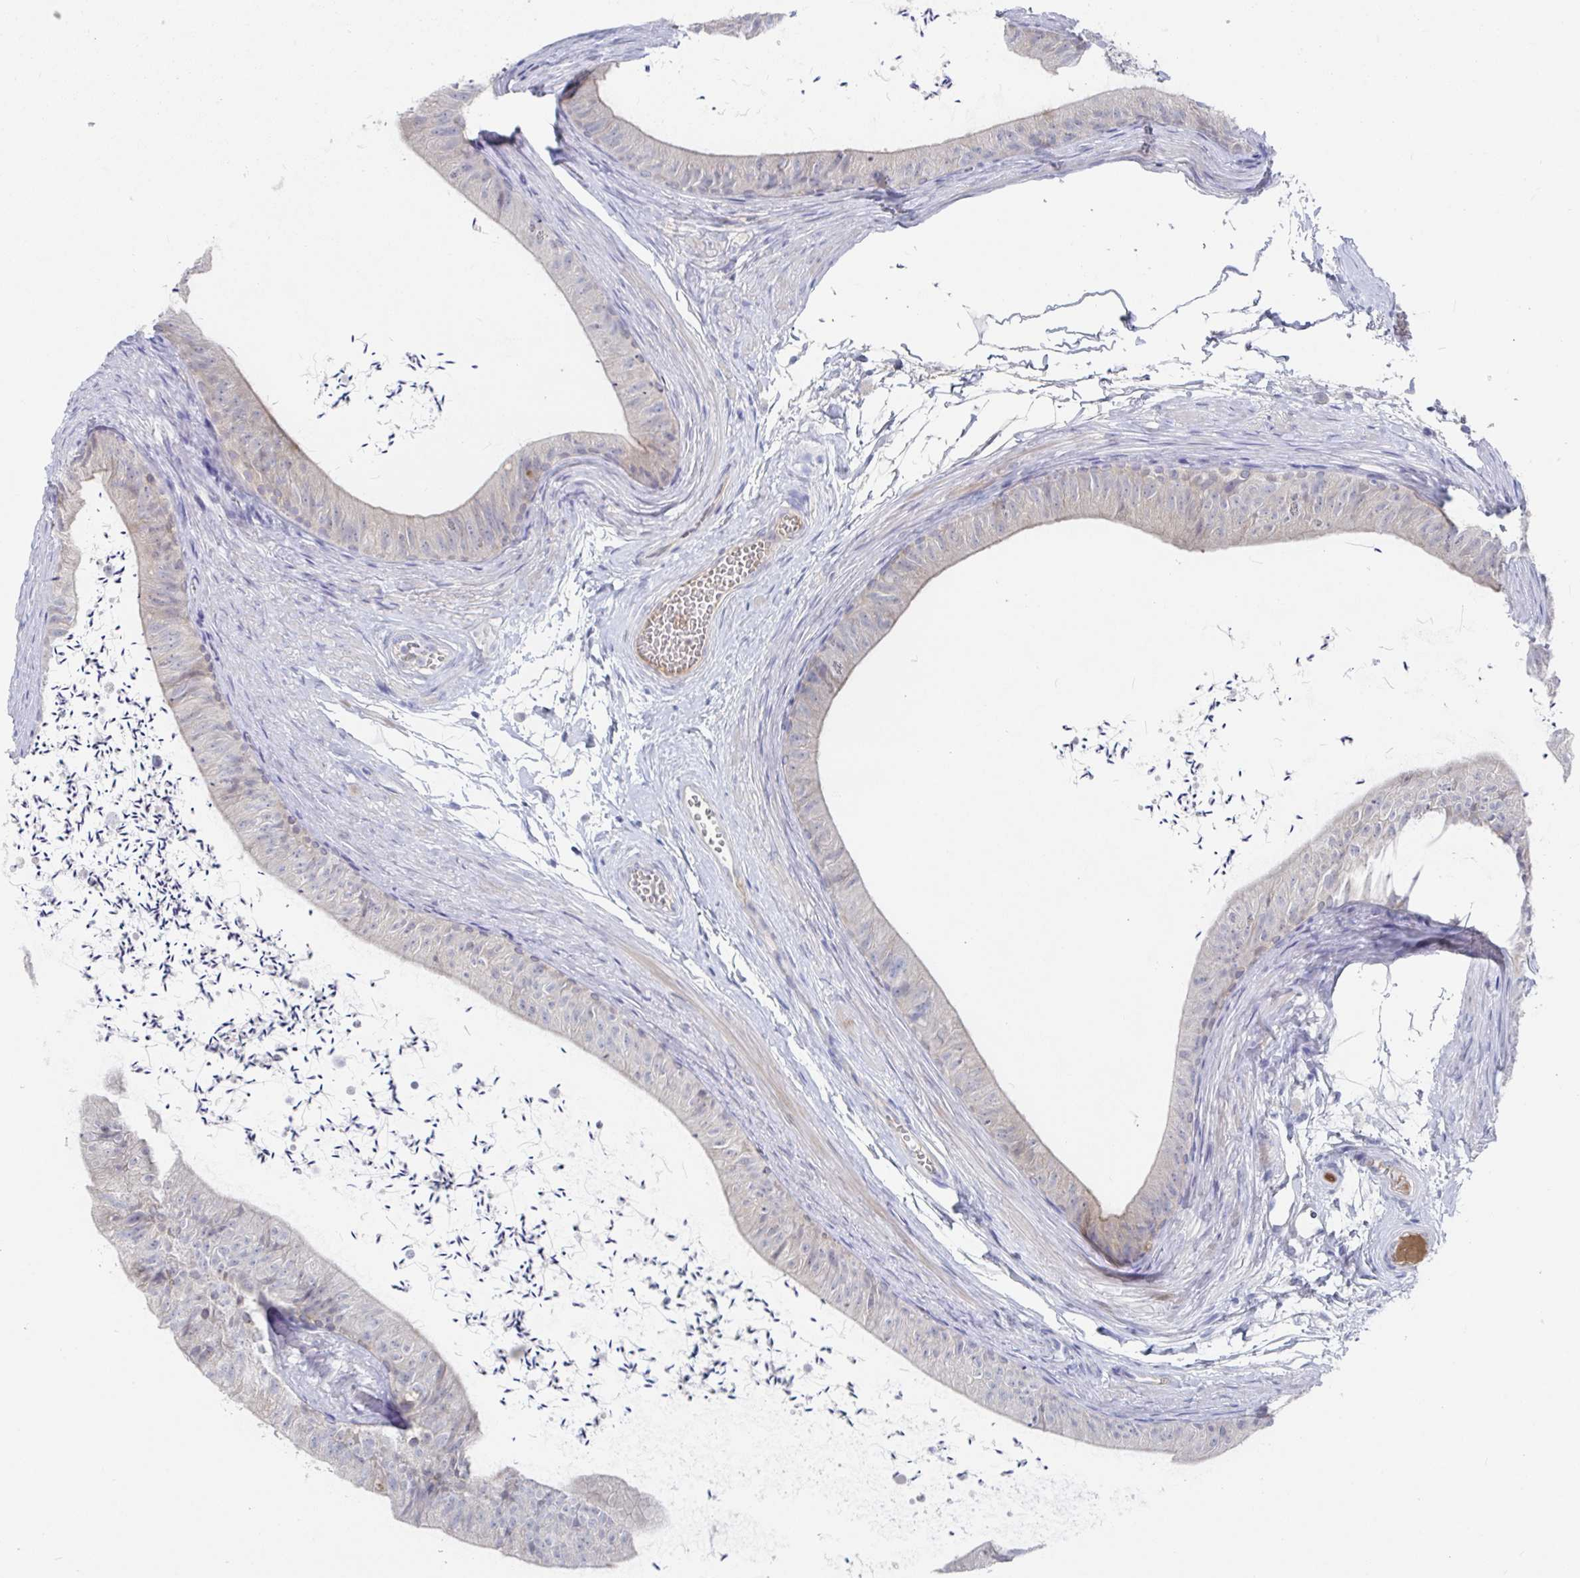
{"staining": {"intensity": "negative", "quantity": "none", "location": "none"}, "tissue": "epididymis", "cell_type": "Glandular cells", "image_type": "normal", "snomed": [{"axis": "morphology", "description": "Normal tissue, NOS"}, {"axis": "topography", "description": "Epididymis, spermatic cord, NOS"}, {"axis": "topography", "description": "Epididymis"}, {"axis": "topography", "description": "Peripheral nerve tissue"}], "caption": "IHC histopathology image of unremarkable human epididymis stained for a protein (brown), which reveals no positivity in glandular cells. (Brightfield microscopy of DAB IHC at high magnification).", "gene": "GPR148", "patient": {"sex": "male", "age": 29}}